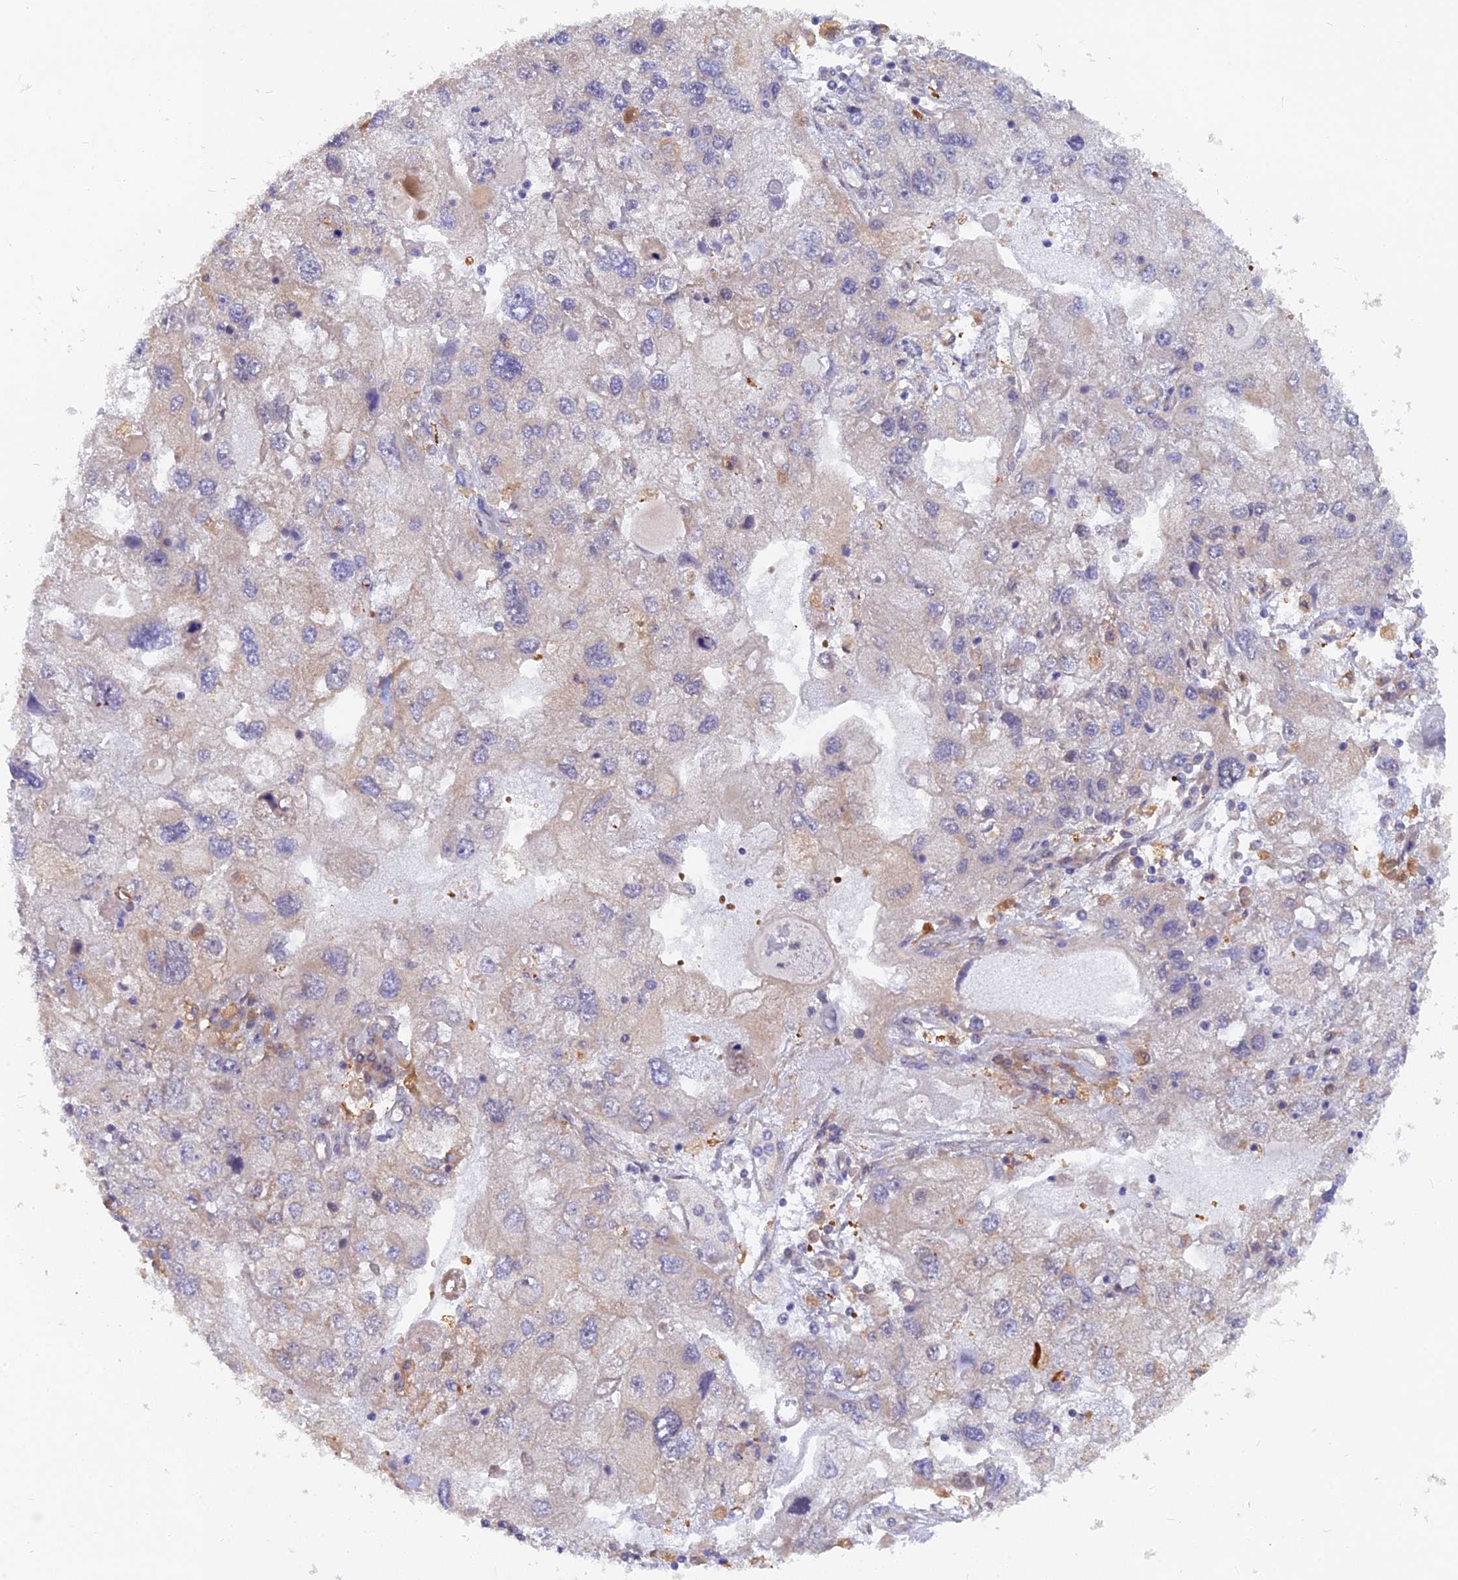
{"staining": {"intensity": "moderate", "quantity": "25%-75%", "location": "cytoplasmic/membranous"}, "tissue": "endometrial cancer", "cell_type": "Tumor cells", "image_type": "cancer", "snomed": [{"axis": "morphology", "description": "Adenocarcinoma, NOS"}, {"axis": "topography", "description": "Endometrium"}], "caption": "Endometrial cancer stained with immunohistochemistry exhibits moderate cytoplasmic/membranous positivity in approximately 25%-75% of tumor cells. (DAB (3,3'-diaminobenzidine) = brown stain, brightfield microscopy at high magnification).", "gene": "ARL2BP", "patient": {"sex": "female", "age": 49}}